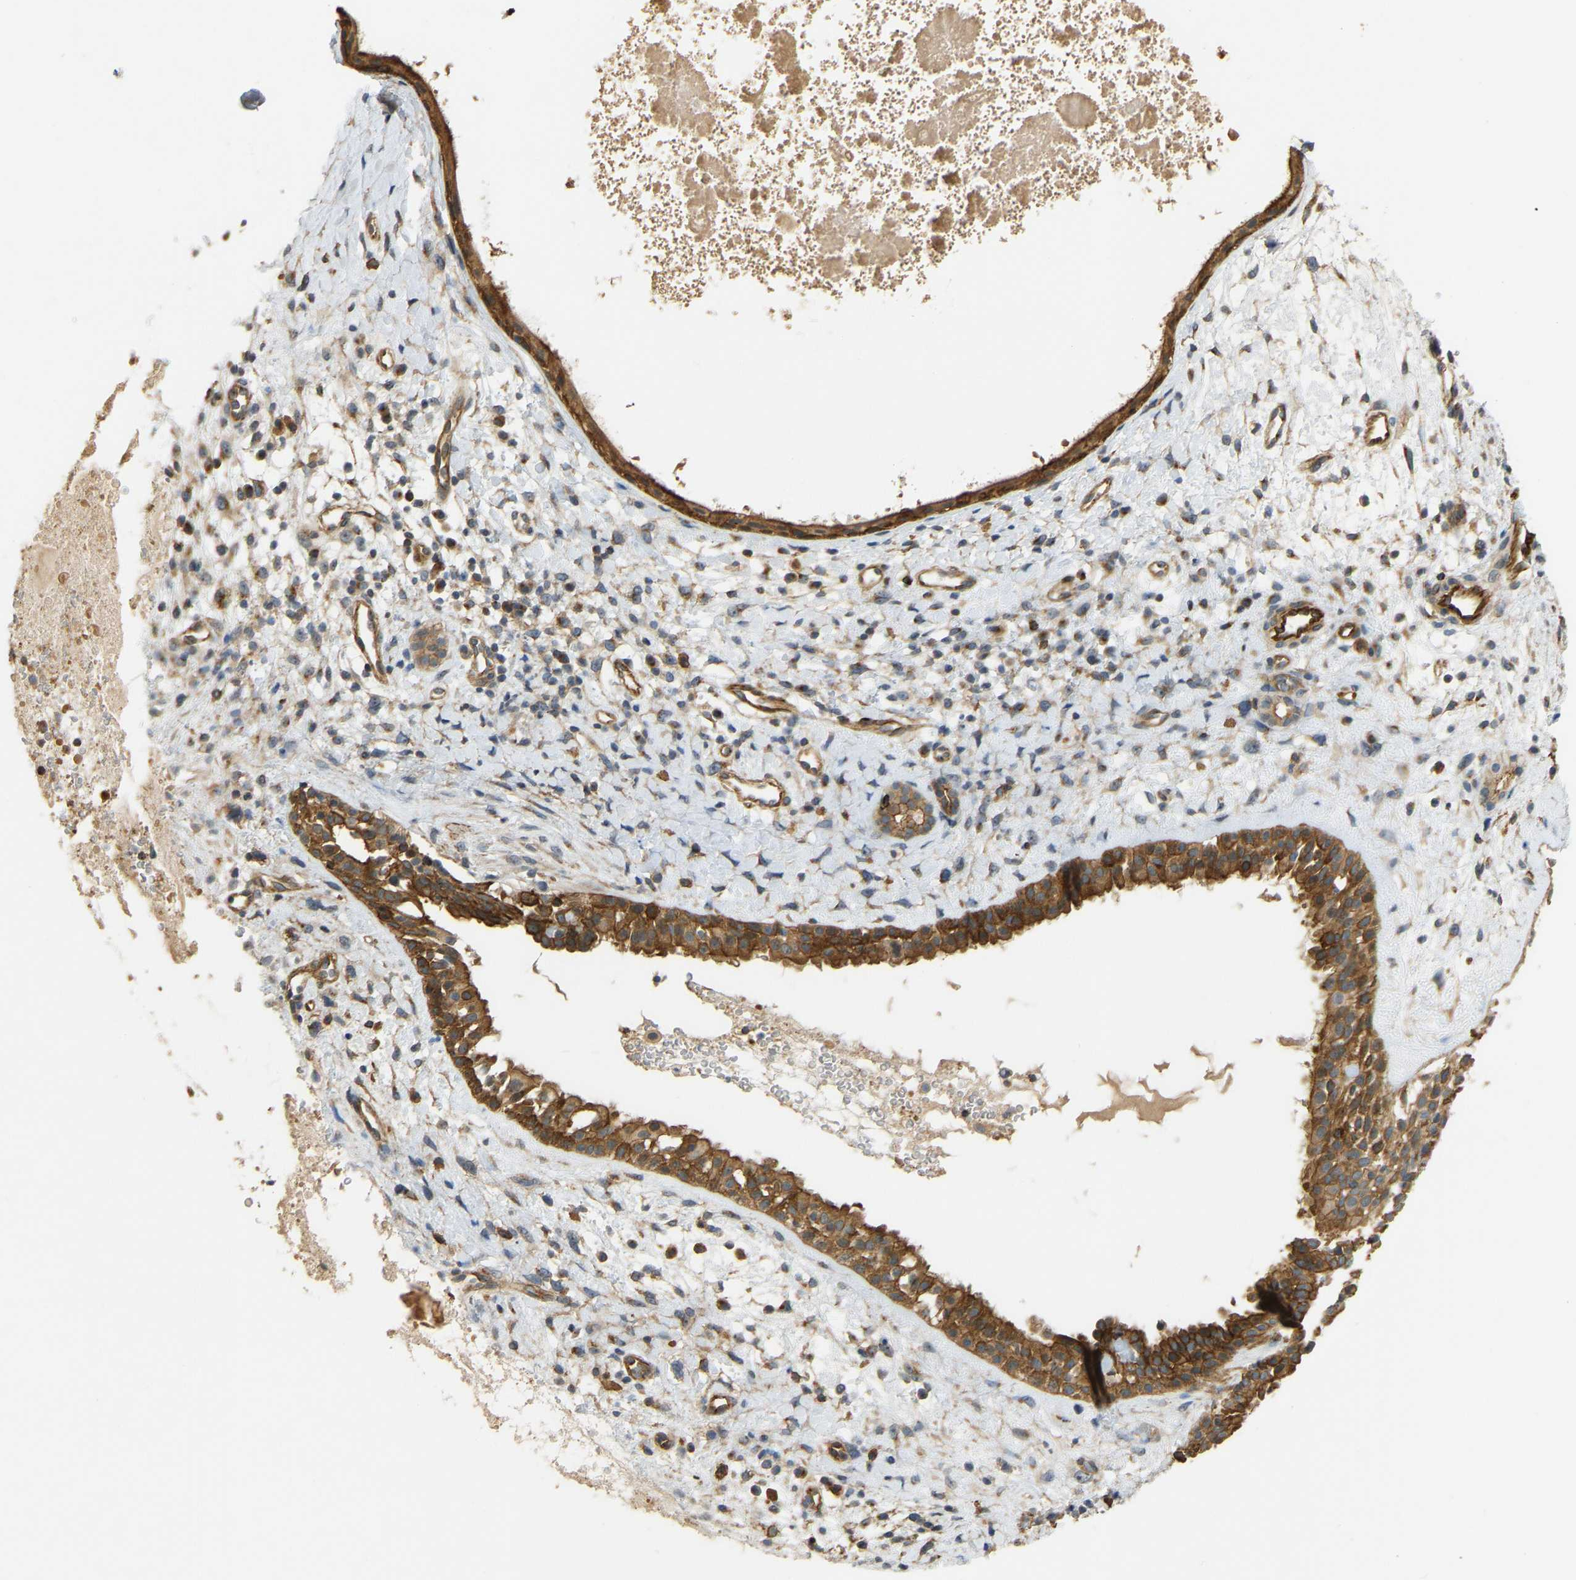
{"staining": {"intensity": "strong", "quantity": ">75%", "location": "cytoplasmic/membranous"}, "tissue": "nasopharynx", "cell_type": "Respiratory epithelial cells", "image_type": "normal", "snomed": [{"axis": "morphology", "description": "Normal tissue, NOS"}, {"axis": "topography", "description": "Nasopharynx"}], "caption": "Immunohistochemical staining of benign human nasopharynx demonstrates >75% levels of strong cytoplasmic/membranous protein expression in approximately >75% of respiratory epithelial cells. (DAB (3,3'-diaminobenzidine) IHC with brightfield microscopy, high magnification).", "gene": "KIAA1671", "patient": {"sex": "male", "age": 22}}